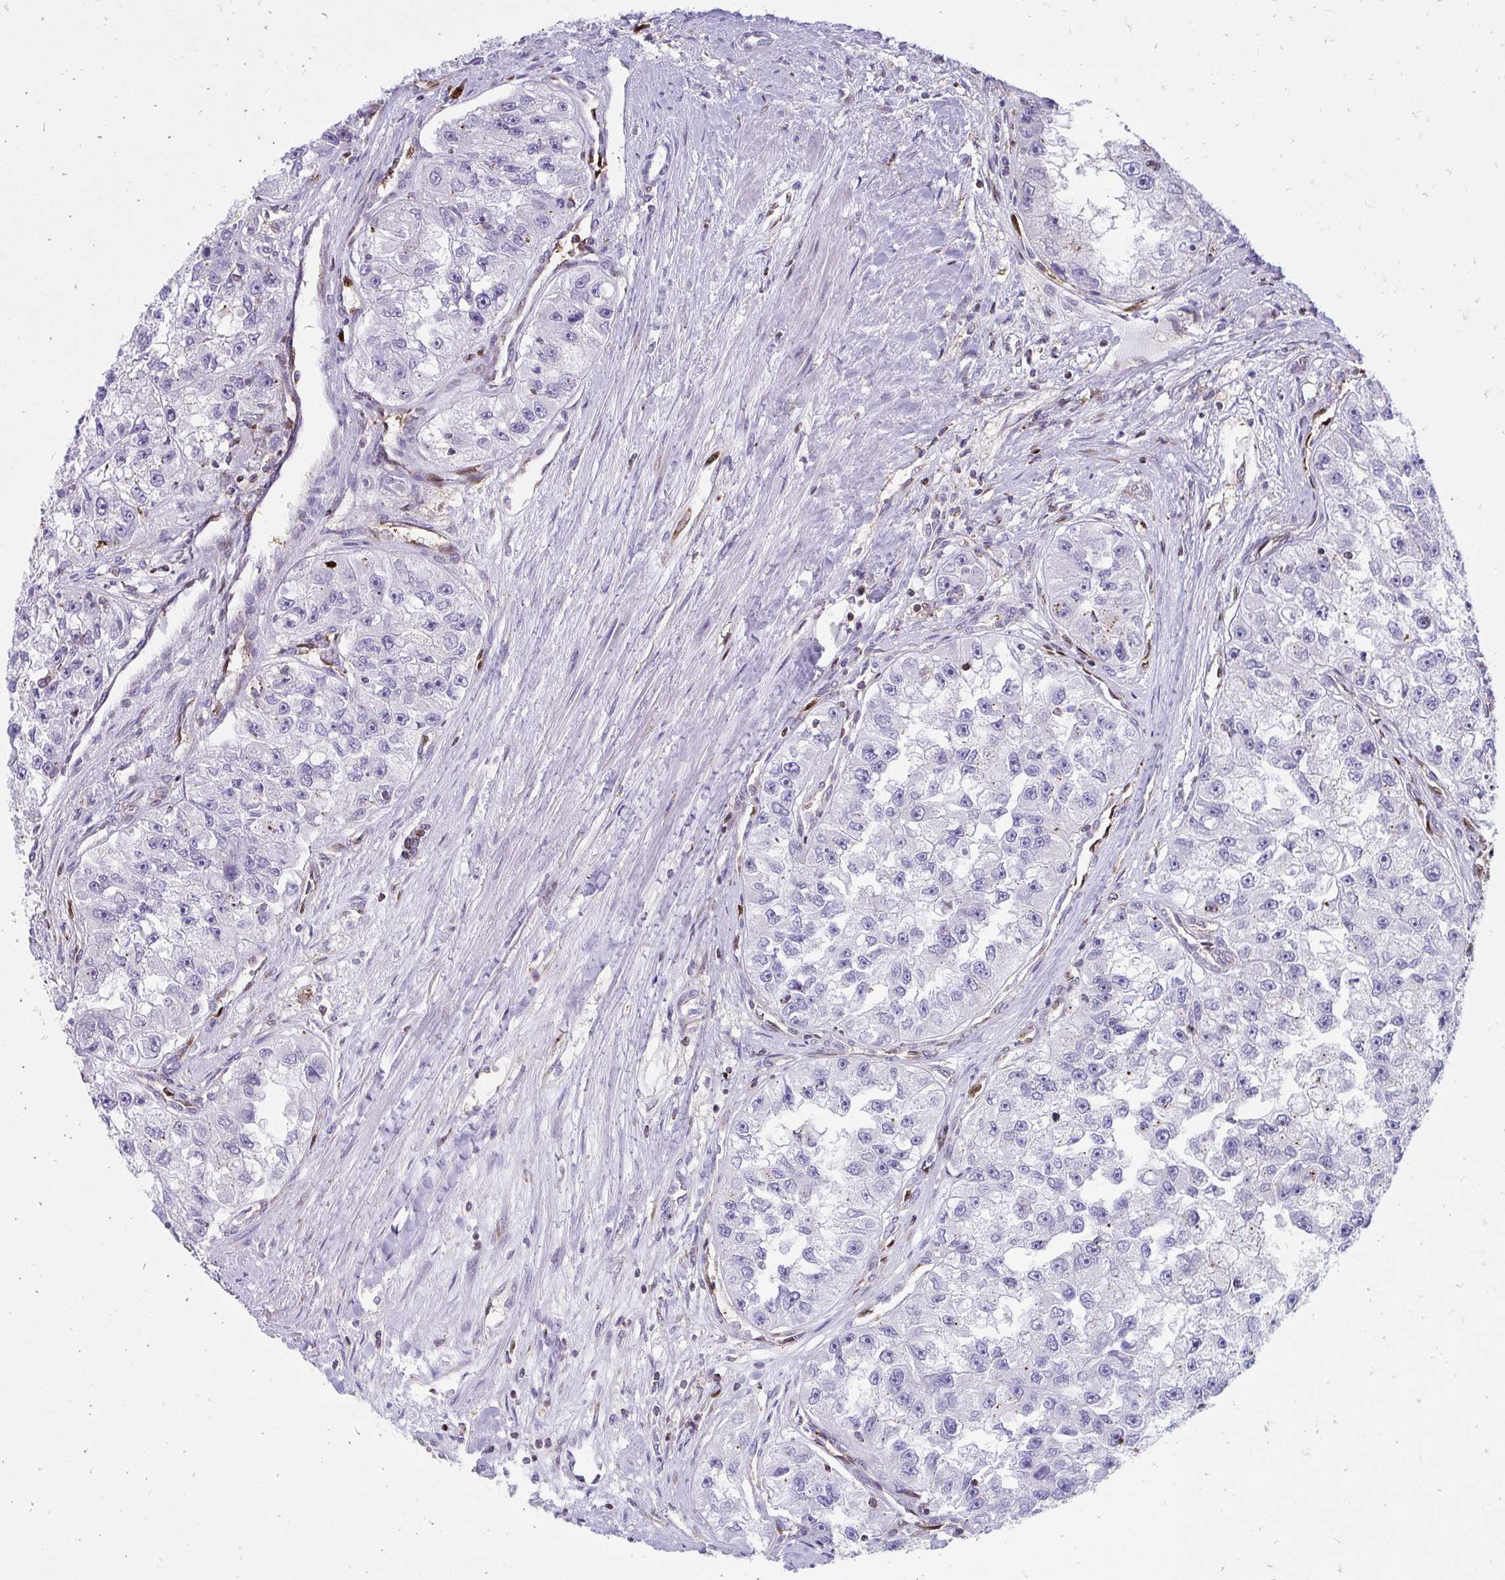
{"staining": {"intensity": "negative", "quantity": "none", "location": "none"}, "tissue": "renal cancer", "cell_type": "Tumor cells", "image_type": "cancer", "snomed": [{"axis": "morphology", "description": "Adenocarcinoma, NOS"}, {"axis": "topography", "description": "Kidney"}], "caption": "The image demonstrates no significant positivity in tumor cells of renal cancer.", "gene": "FOXN3", "patient": {"sex": "male", "age": 63}}